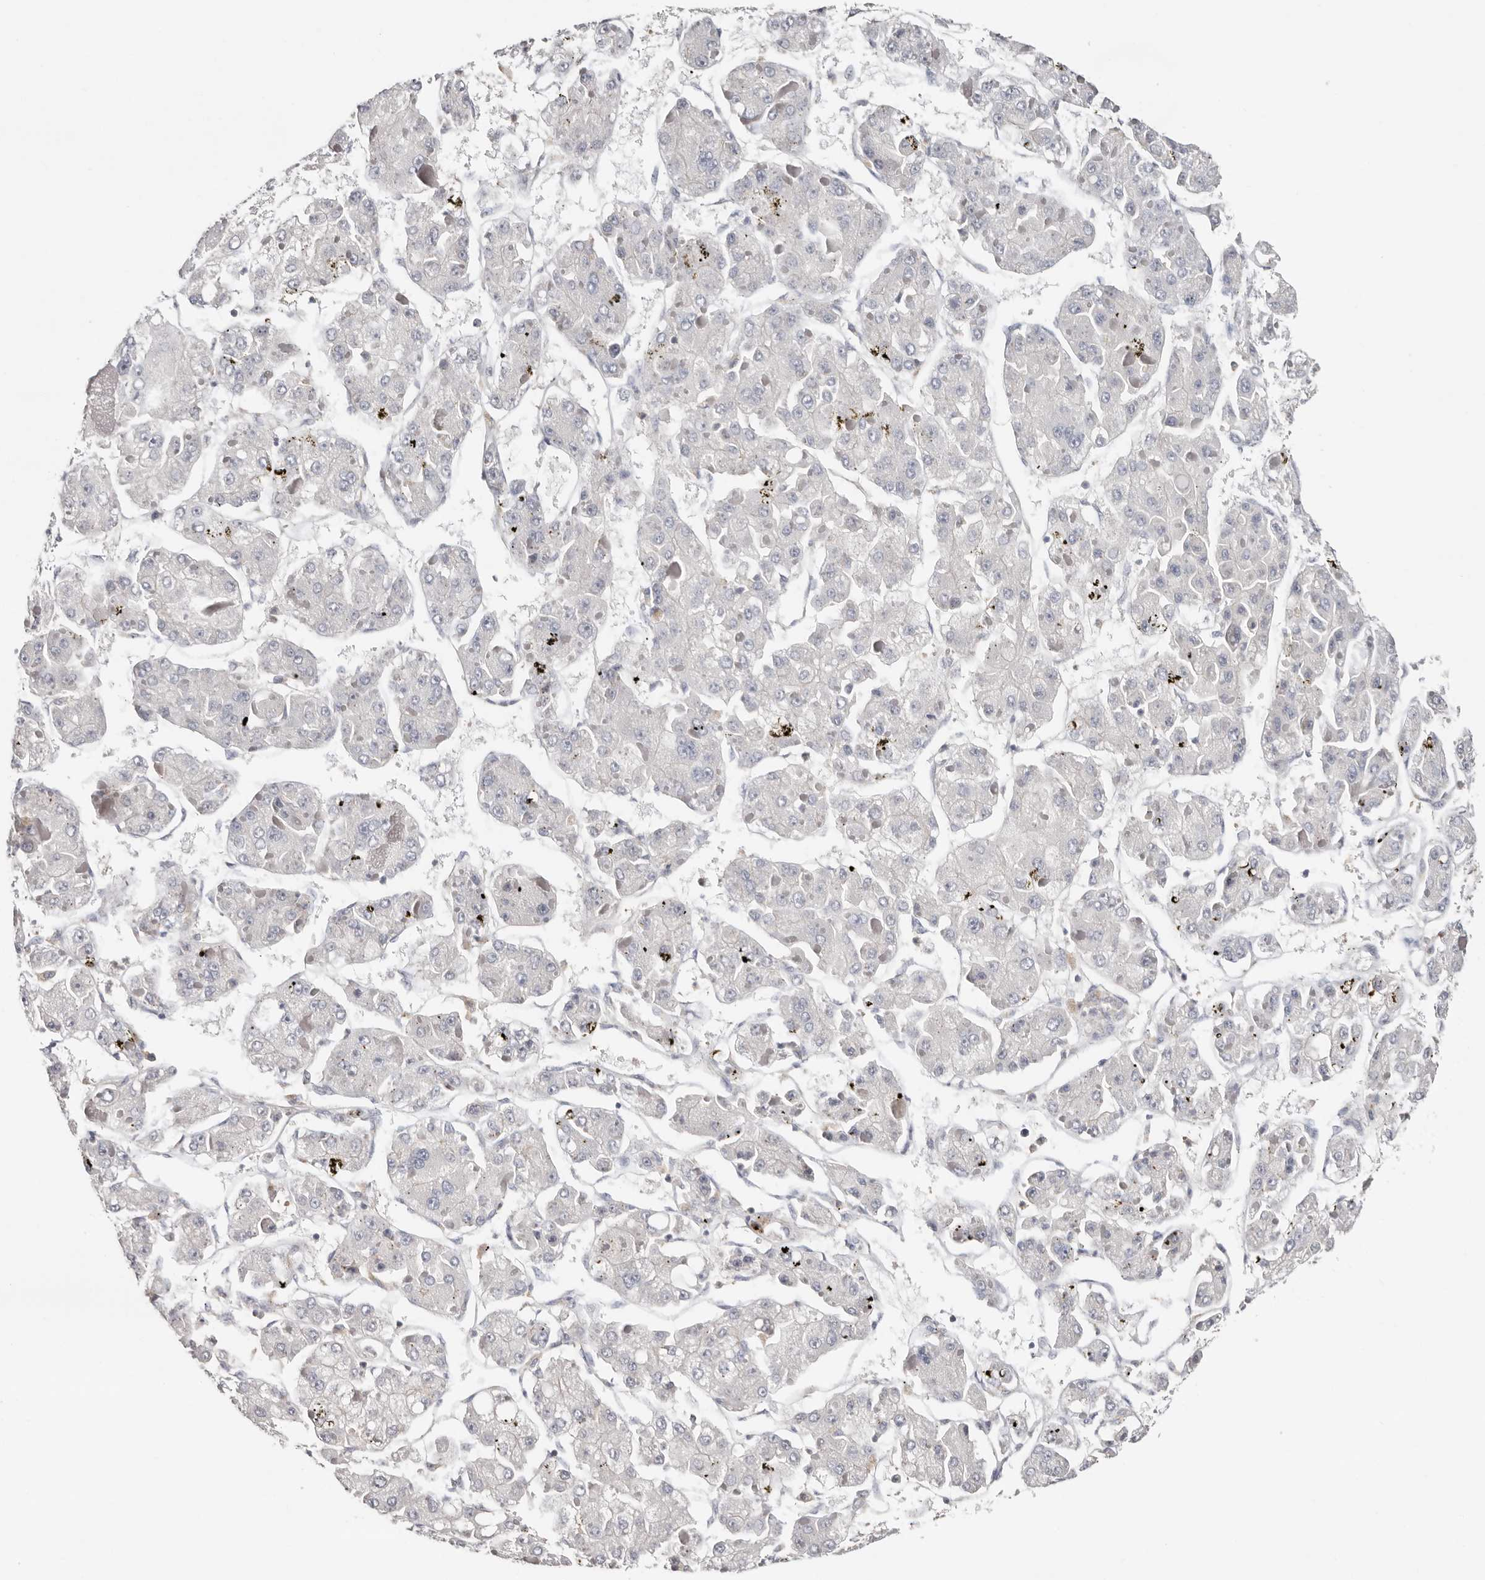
{"staining": {"intensity": "negative", "quantity": "none", "location": "none"}, "tissue": "liver cancer", "cell_type": "Tumor cells", "image_type": "cancer", "snomed": [{"axis": "morphology", "description": "Carcinoma, Hepatocellular, NOS"}, {"axis": "topography", "description": "Liver"}], "caption": "The immunohistochemistry micrograph has no significant expression in tumor cells of liver cancer tissue.", "gene": "S100A14", "patient": {"sex": "female", "age": 73}}